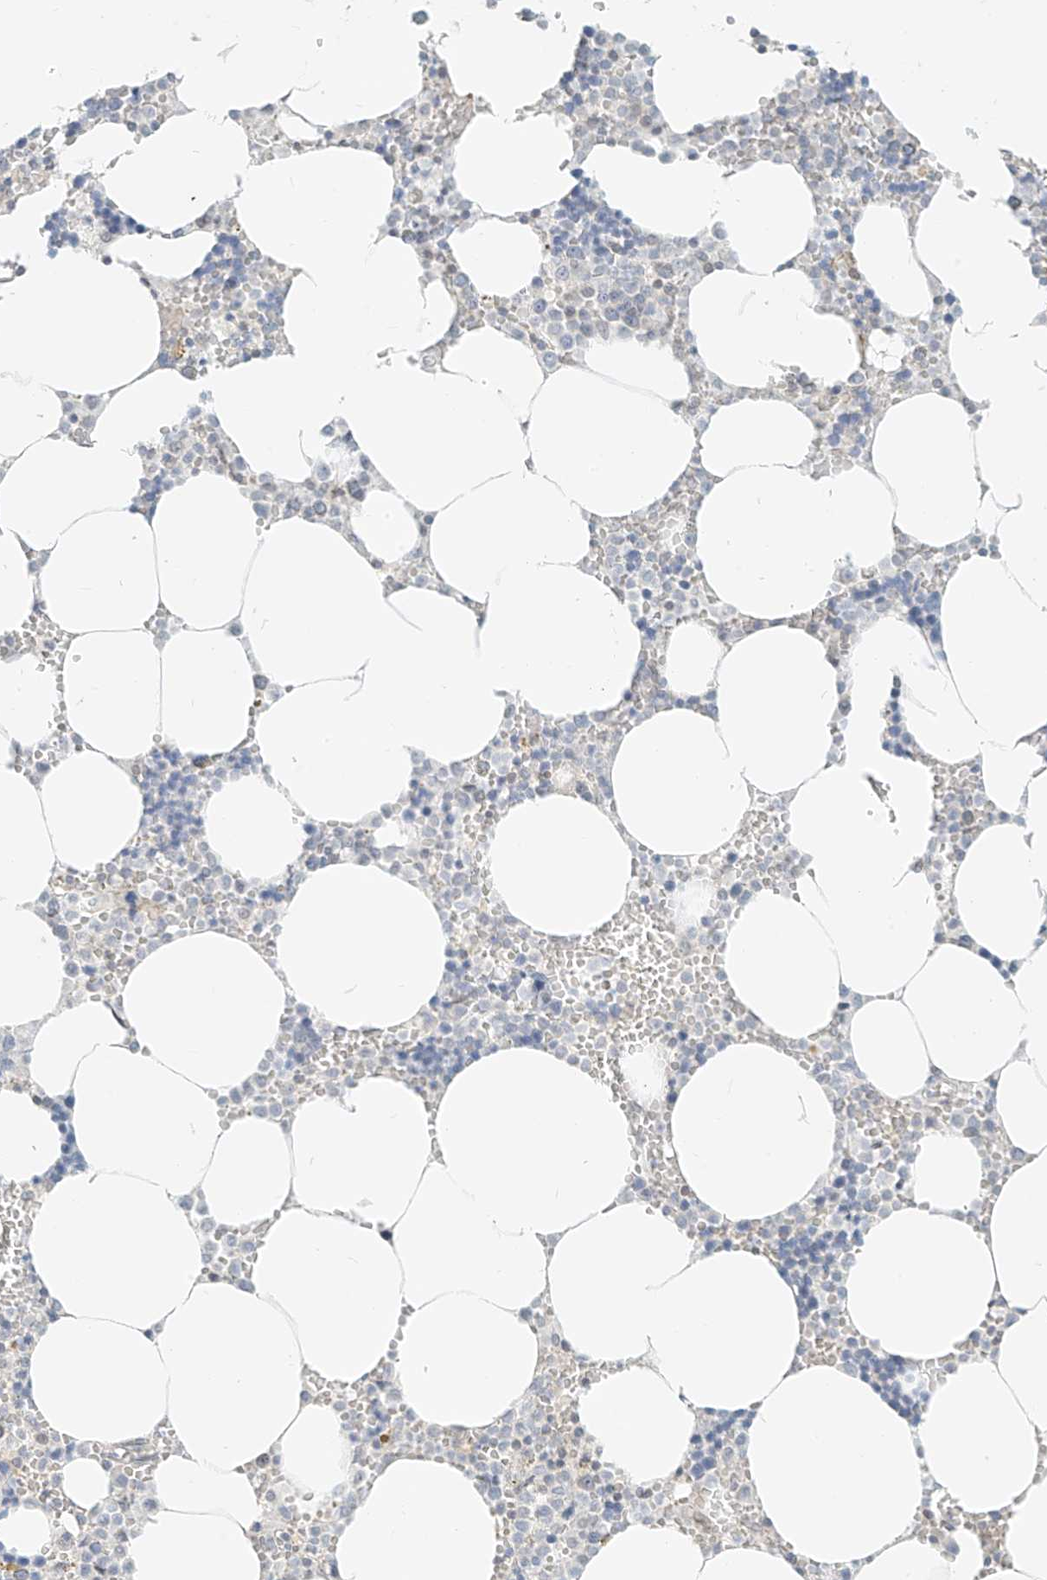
{"staining": {"intensity": "negative", "quantity": "none", "location": "none"}, "tissue": "bone marrow", "cell_type": "Hematopoietic cells", "image_type": "normal", "snomed": [{"axis": "morphology", "description": "Normal tissue, NOS"}, {"axis": "topography", "description": "Bone marrow"}], "caption": "Human bone marrow stained for a protein using immunohistochemistry displays no expression in hematopoietic cells.", "gene": "OSBPL7", "patient": {"sex": "male", "age": 70}}